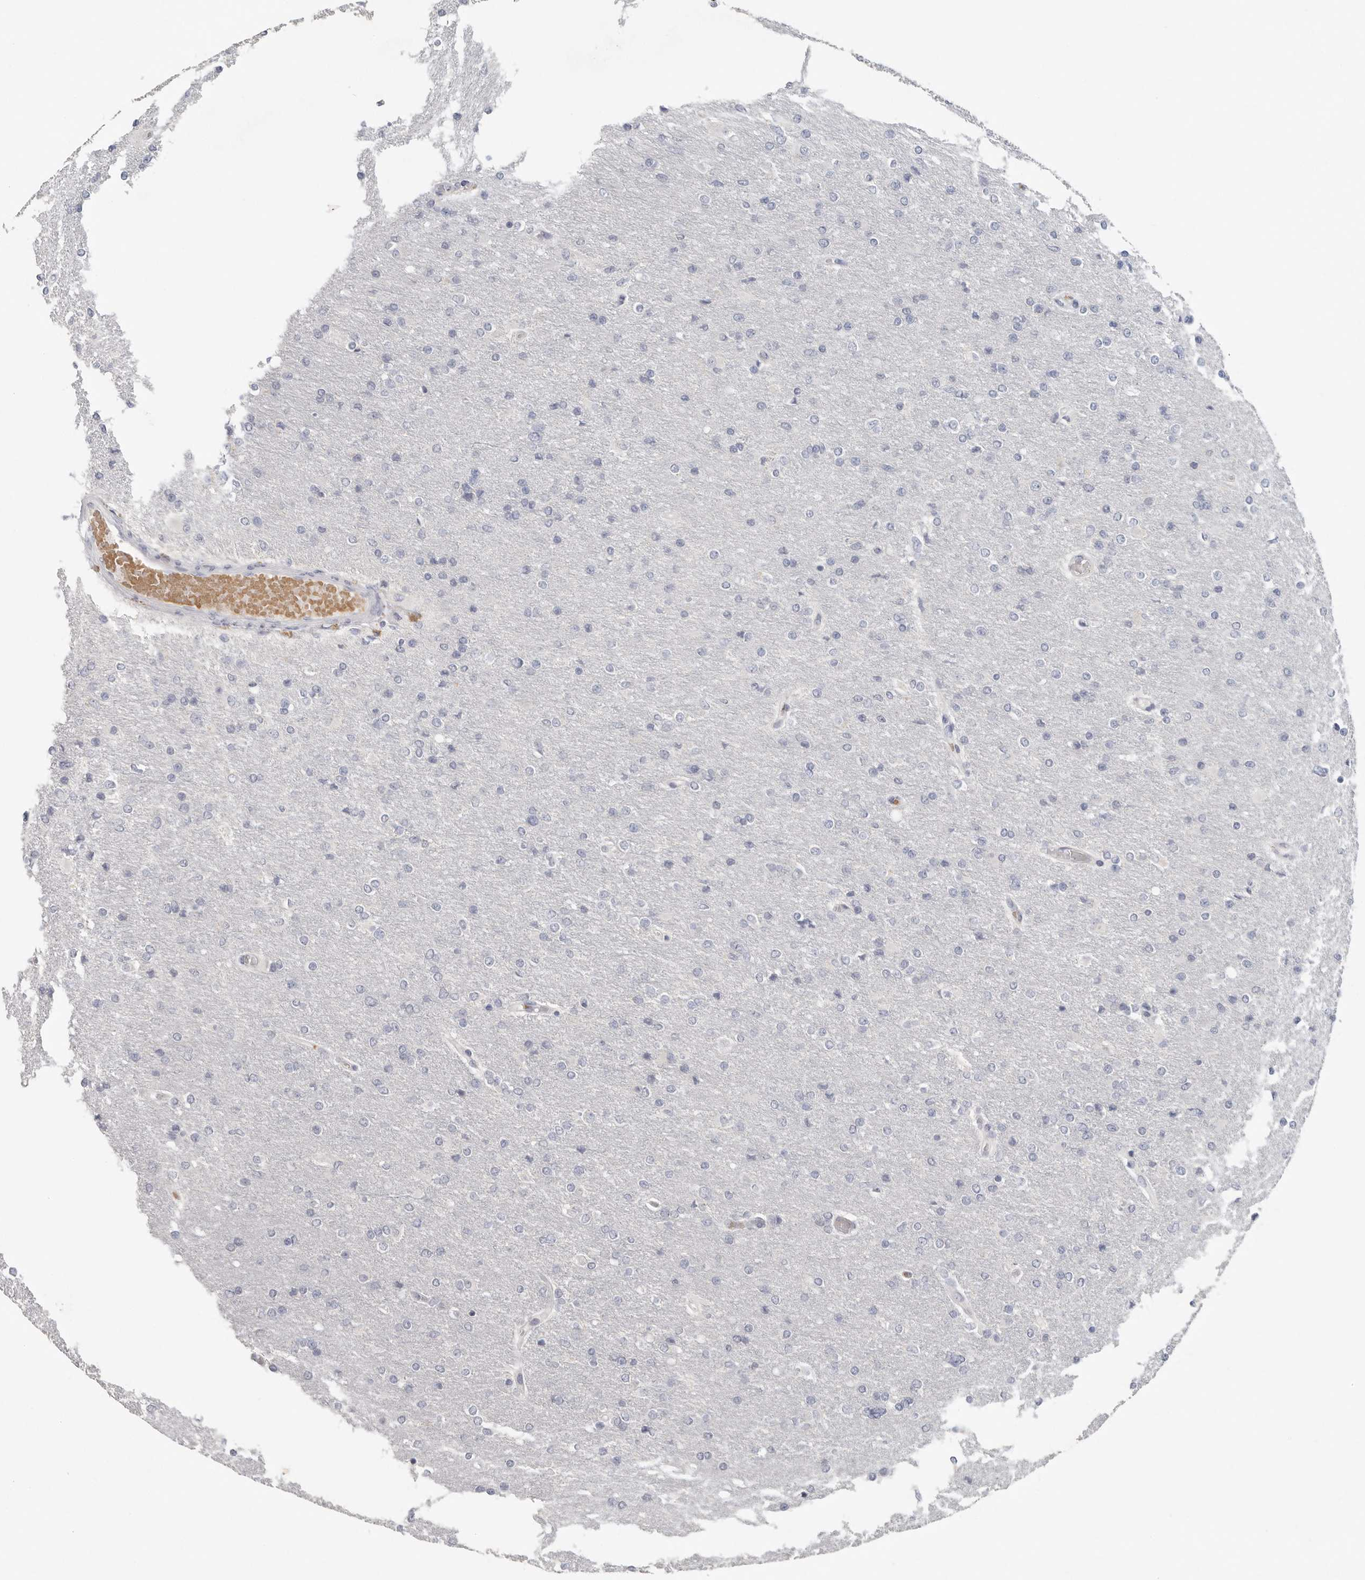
{"staining": {"intensity": "negative", "quantity": "none", "location": "none"}, "tissue": "glioma", "cell_type": "Tumor cells", "image_type": "cancer", "snomed": [{"axis": "morphology", "description": "Glioma, malignant, High grade"}, {"axis": "topography", "description": "Cerebral cortex"}], "caption": "Human malignant glioma (high-grade) stained for a protein using immunohistochemistry shows no positivity in tumor cells.", "gene": "DNAJC11", "patient": {"sex": "female", "age": 36}}